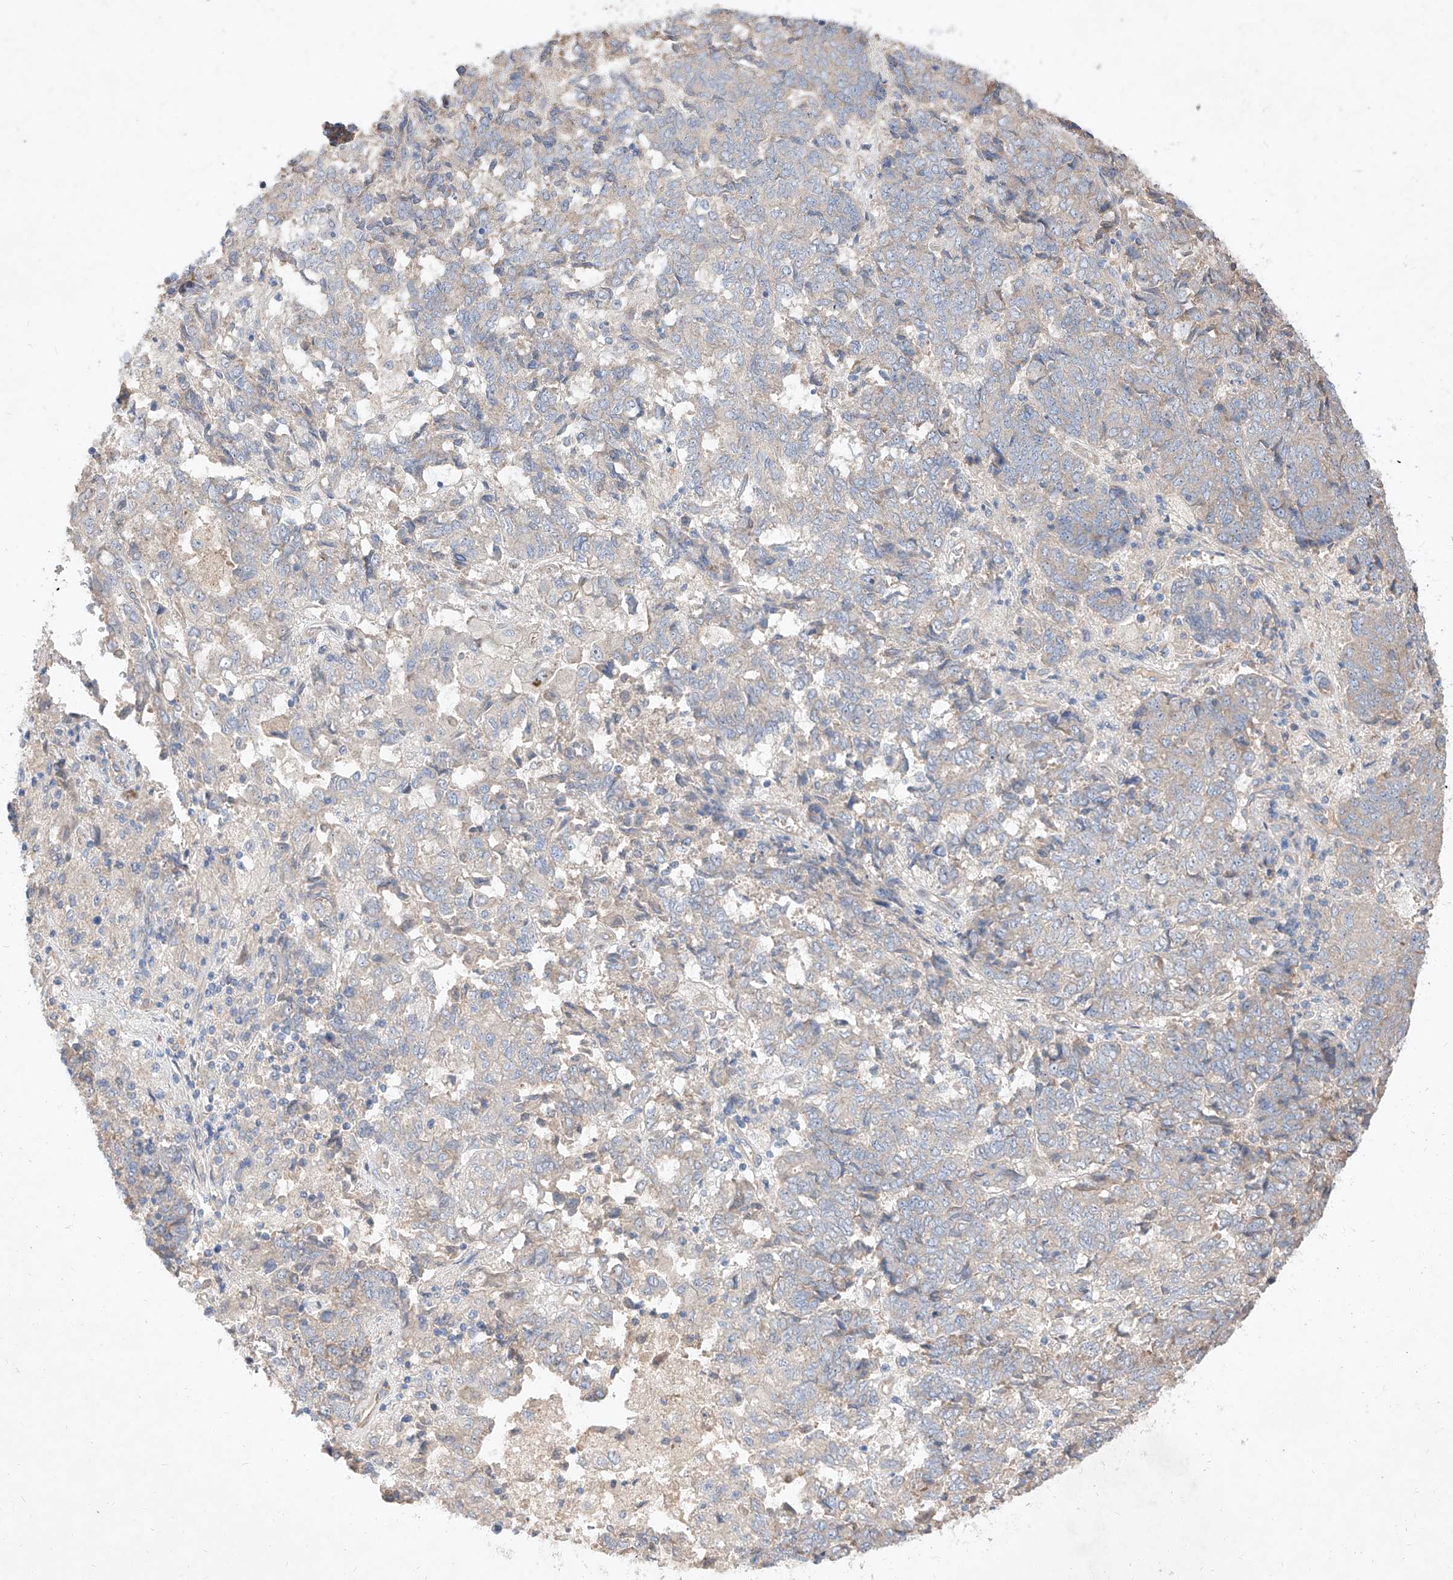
{"staining": {"intensity": "negative", "quantity": "none", "location": "none"}, "tissue": "endometrial cancer", "cell_type": "Tumor cells", "image_type": "cancer", "snomed": [{"axis": "morphology", "description": "Adenocarcinoma, NOS"}, {"axis": "topography", "description": "Endometrium"}], "caption": "This is an immunohistochemistry (IHC) histopathology image of adenocarcinoma (endometrial). There is no expression in tumor cells.", "gene": "DIRAS3", "patient": {"sex": "female", "age": 80}}